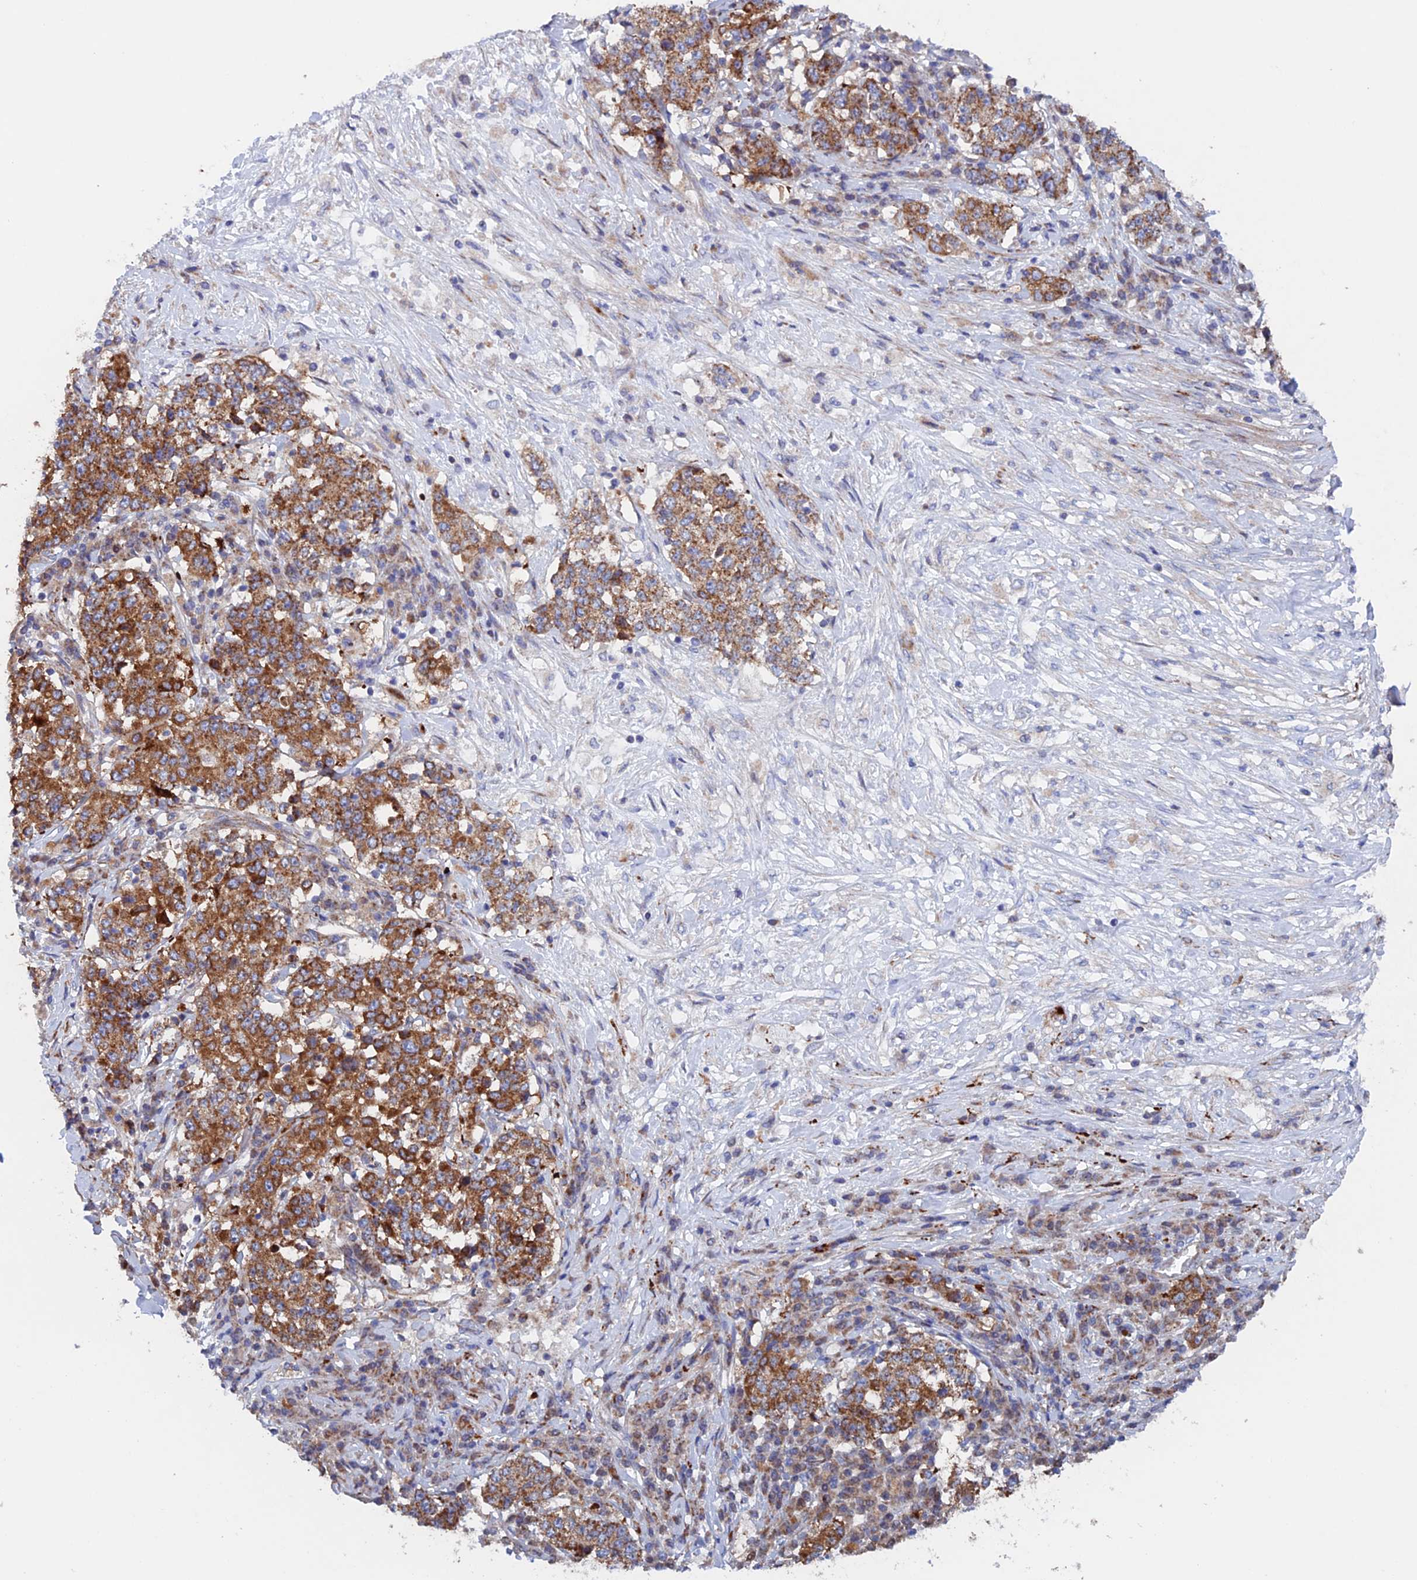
{"staining": {"intensity": "strong", "quantity": ">75%", "location": "cytoplasmic/membranous"}, "tissue": "stomach cancer", "cell_type": "Tumor cells", "image_type": "cancer", "snomed": [{"axis": "morphology", "description": "Adenocarcinoma, NOS"}, {"axis": "topography", "description": "Stomach"}], "caption": "Stomach cancer (adenocarcinoma) stained for a protein demonstrates strong cytoplasmic/membranous positivity in tumor cells.", "gene": "MRPL1", "patient": {"sex": "male", "age": 59}}